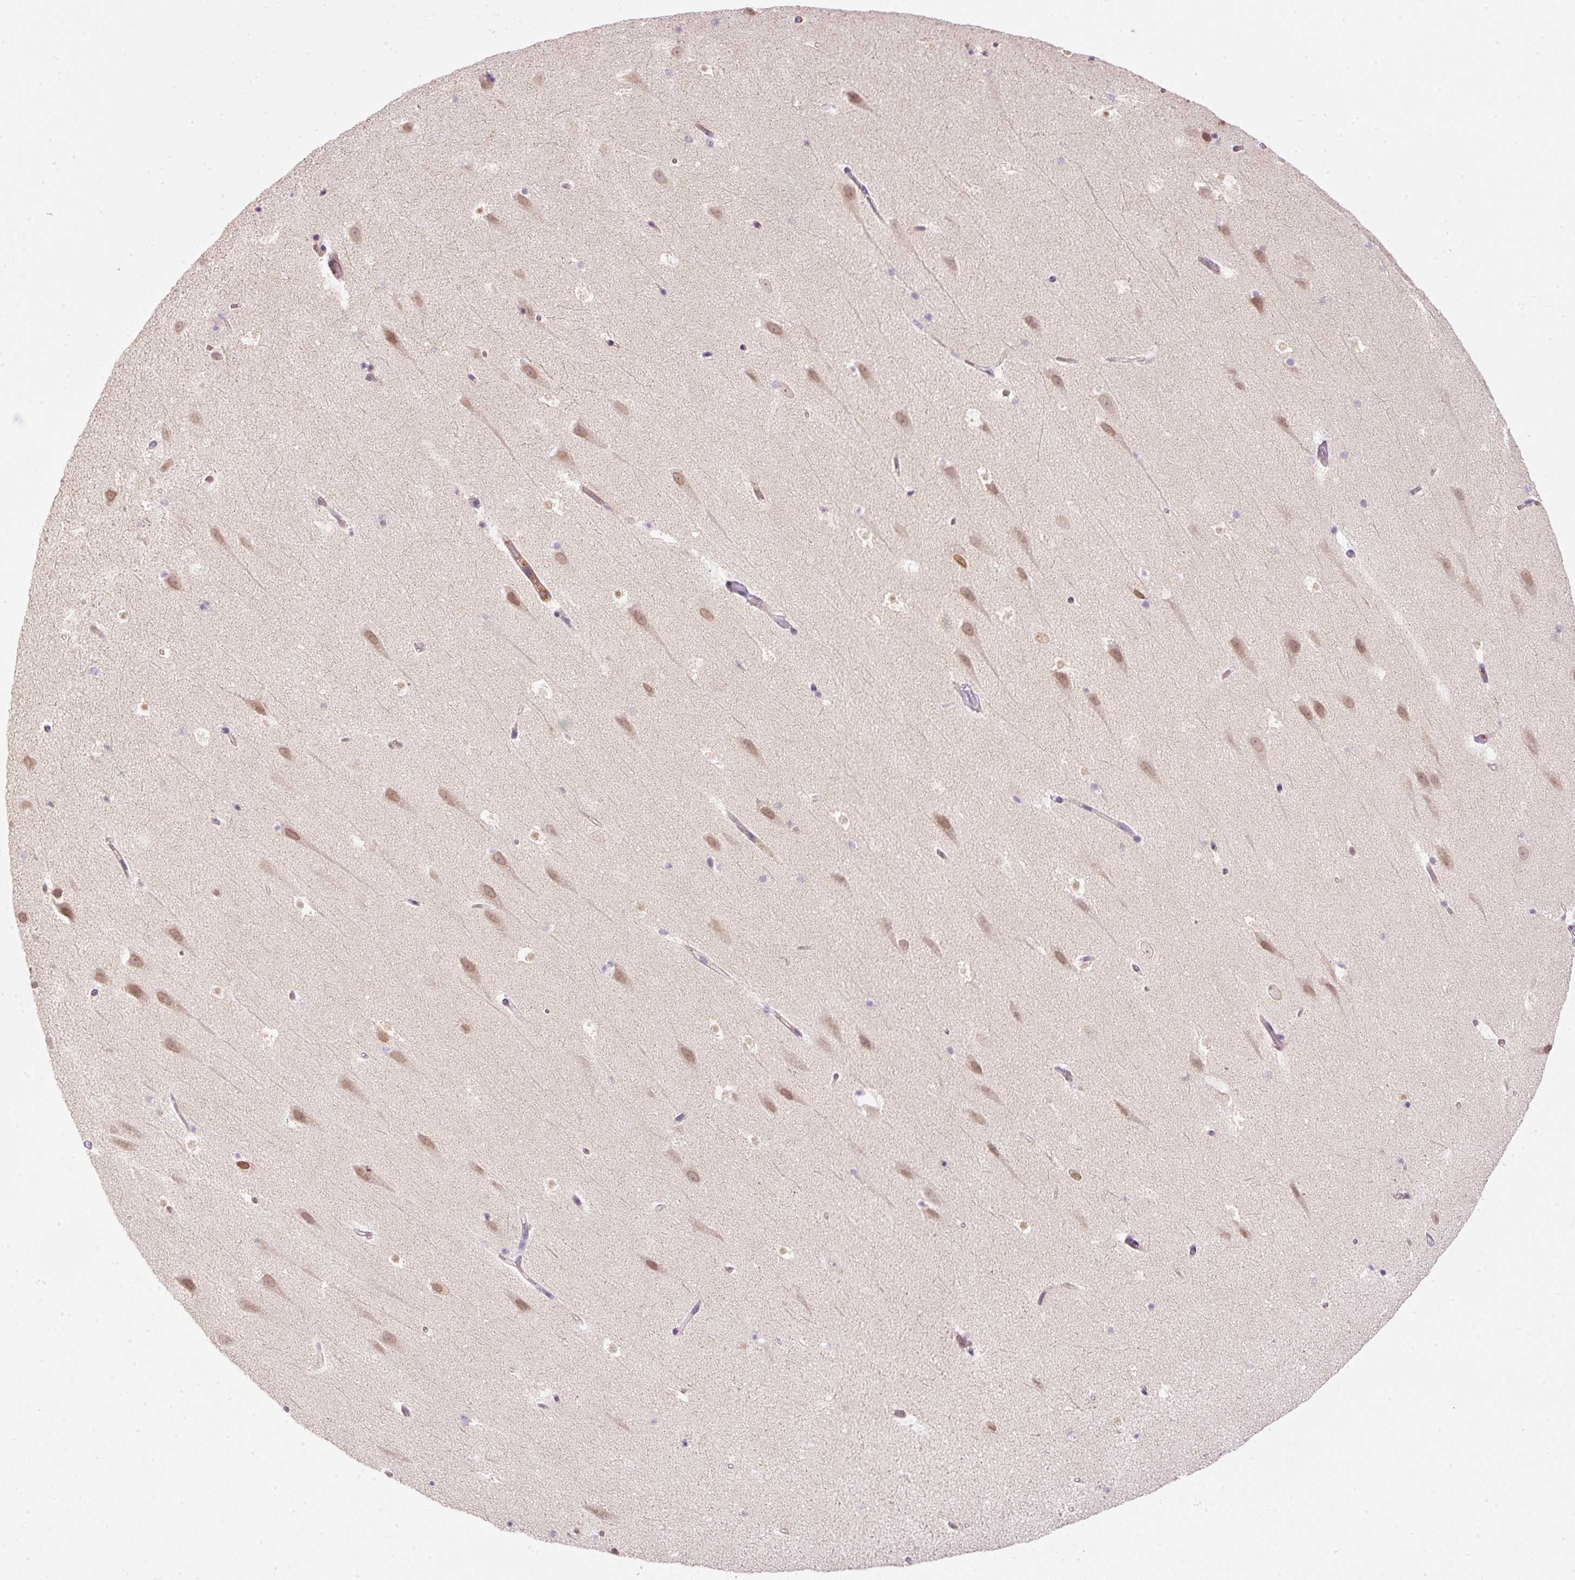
{"staining": {"intensity": "negative", "quantity": "none", "location": "none"}, "tissue": "hippocampus", "cell_type": "Glial cells", "image_type": "normal", "snomed": [{"axis": "morphology", "description": "Normal tissue, NOS"}, {"axis": "topography", "description": "Hippocampus"}], "caption": "IHC of unremarkable hippocampus exhibits no expression in glial cells. (Immunohistochemistry, brightfield microscopy, high magnification).", "gene": "KPNA5", "patient": {"sex": "male", "age": 37}}